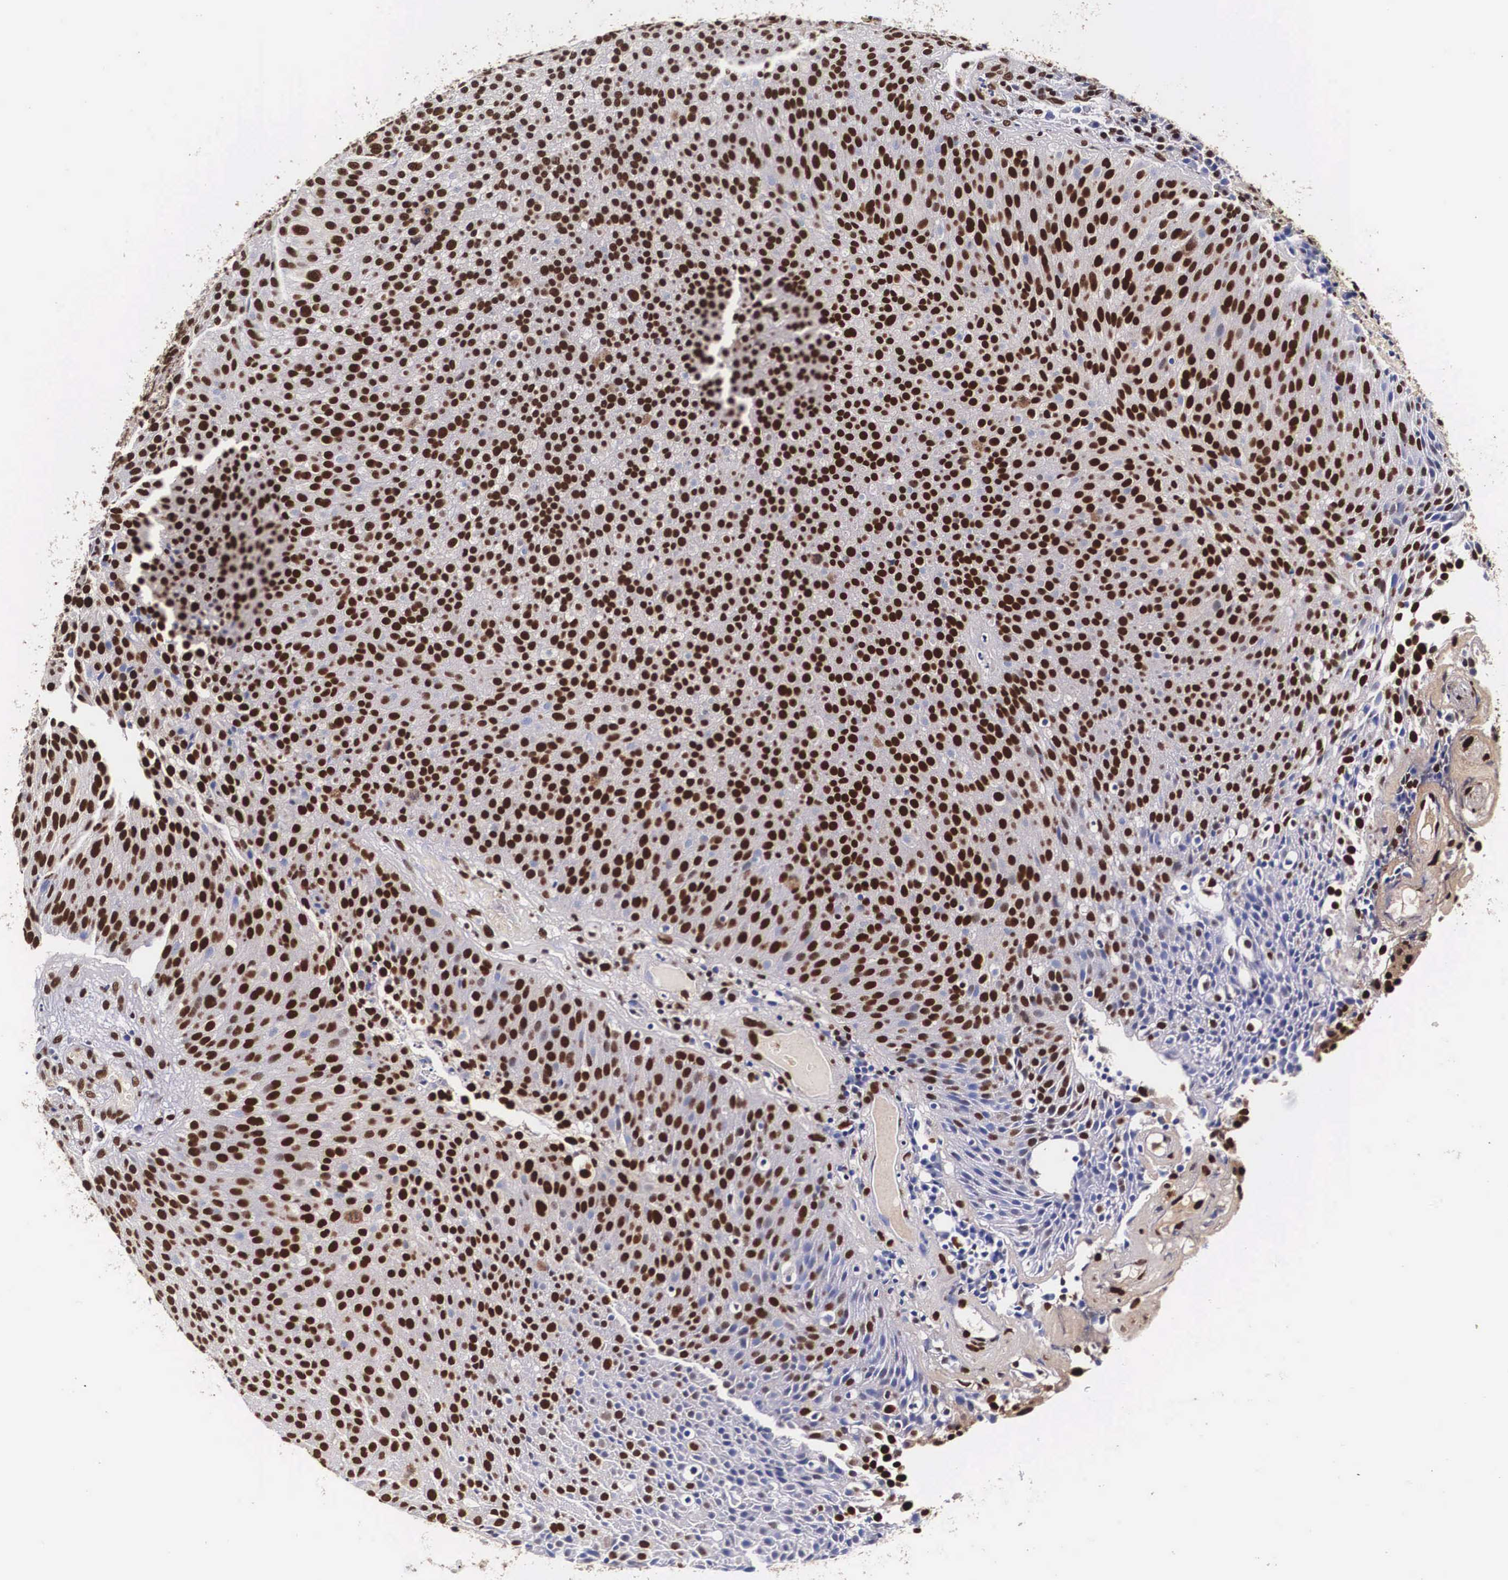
{"staining": {"intensity": "strong", "quantity": ">75%", "location": "nuclear"}, "tissue": "urothelial cancer", "cell_type": "Tumor cells", "image_type": "cancer", "snomed": [{"axis": "morphology", "description": "Urothelial carcinoma, Low grade"}, {"axis": "topography", "description": "Urinary bladder"}], "caption": "Protein expression analysis of urothelial carcinoma (low-grade) displays strong nuclear positivity in approximately >75% of tumor cells.", "gene": "PABPN1", "patient": {"sex": "male", "age": 85}}